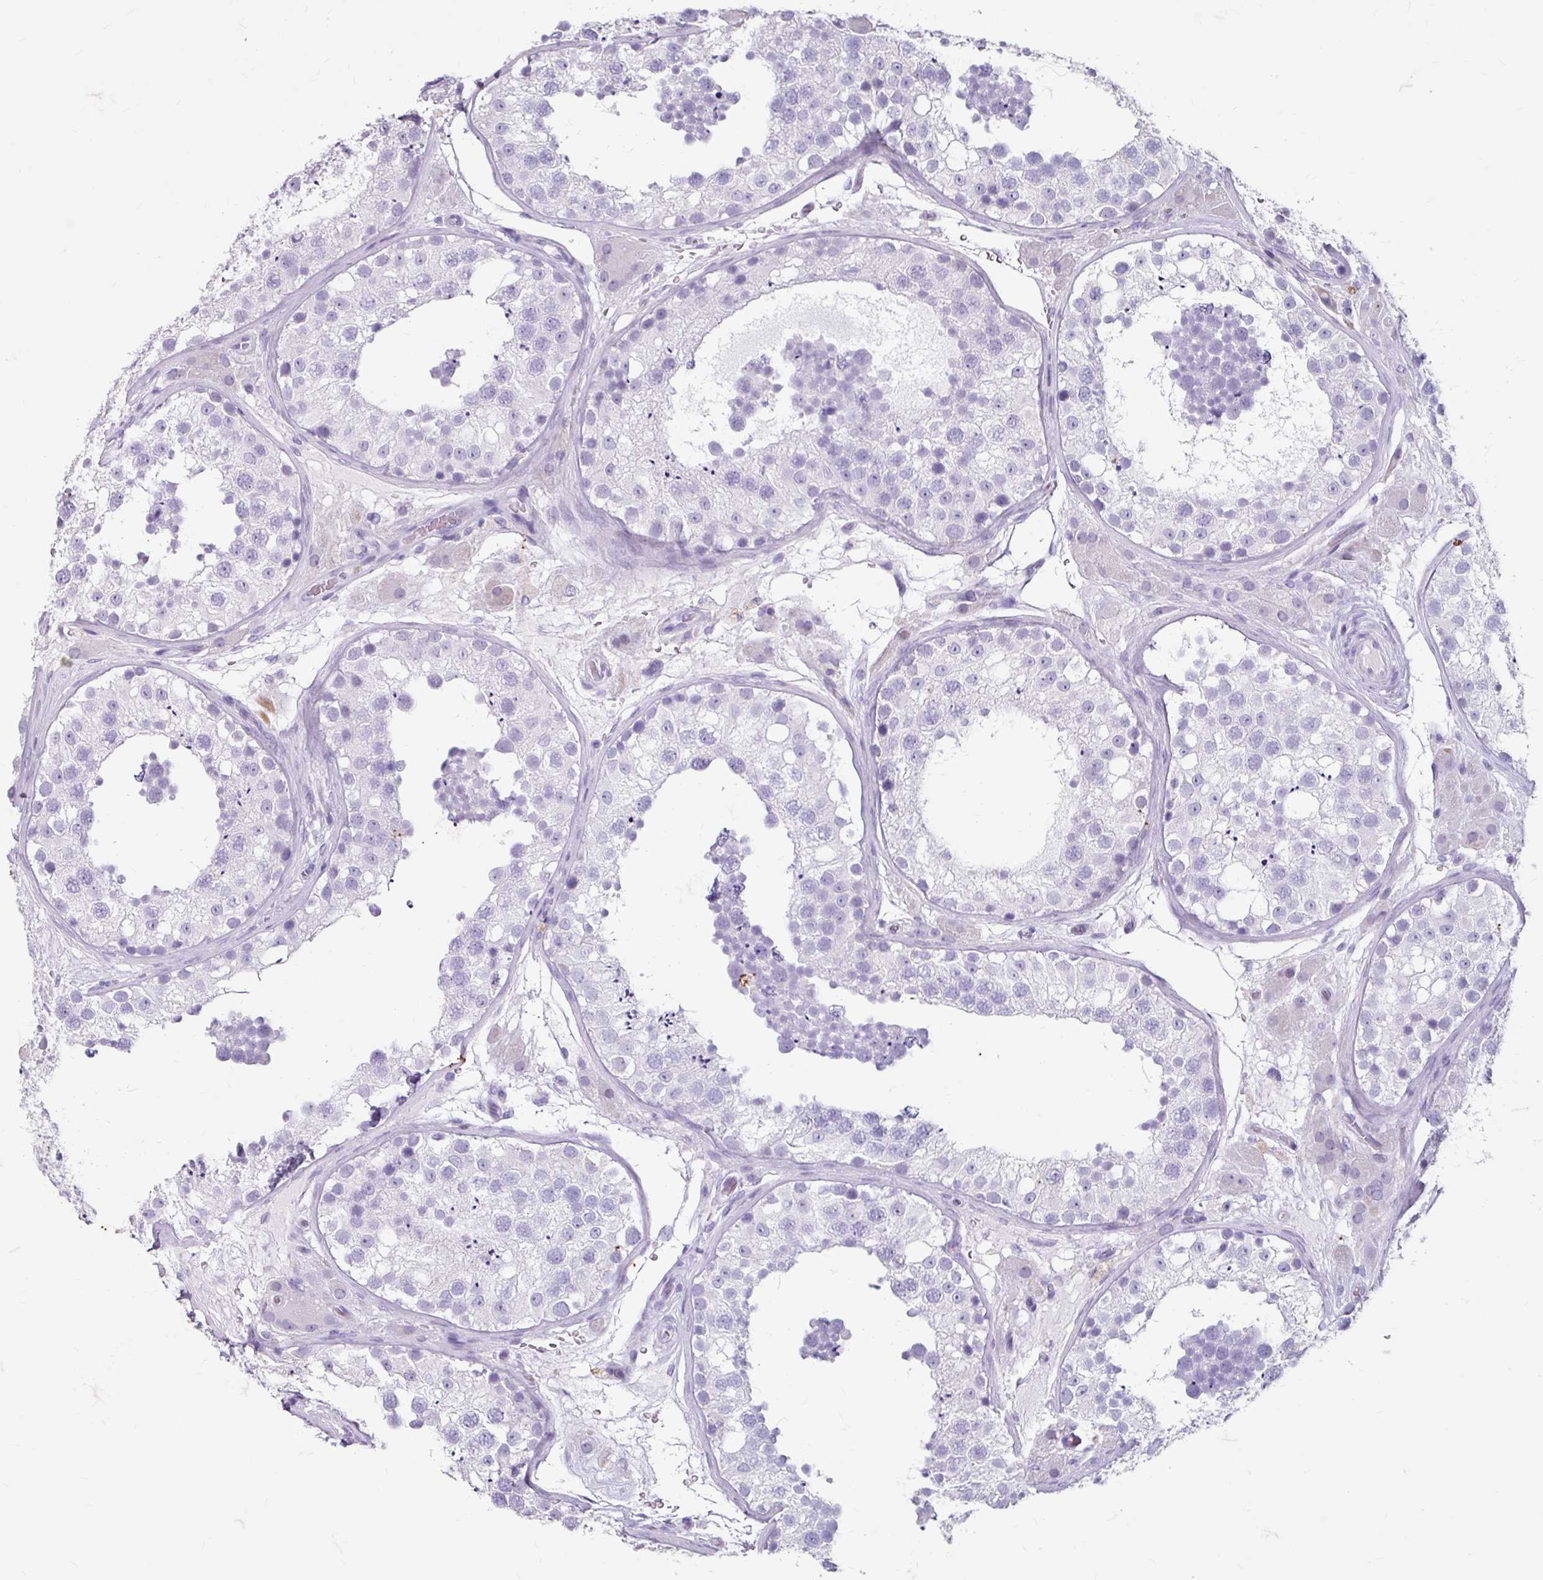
{"staining": {"intensity": "negative", "quantity": "none", "location": "none"}, "tissue": "testis", "cell_type": "Cells in seminiferous ducts", "image_type": "normal", "snomed": [{"axis": "morphology", "description": "Normal tissue, NOS"}, {"axis": "topography", "description": "Testis"}], "caption": "IHC of unremarkable testis reveals no staining in cells in seminiferous ducts.", "gene": "ANKRD1", "patient": {"sex": "male", "age": 26}}